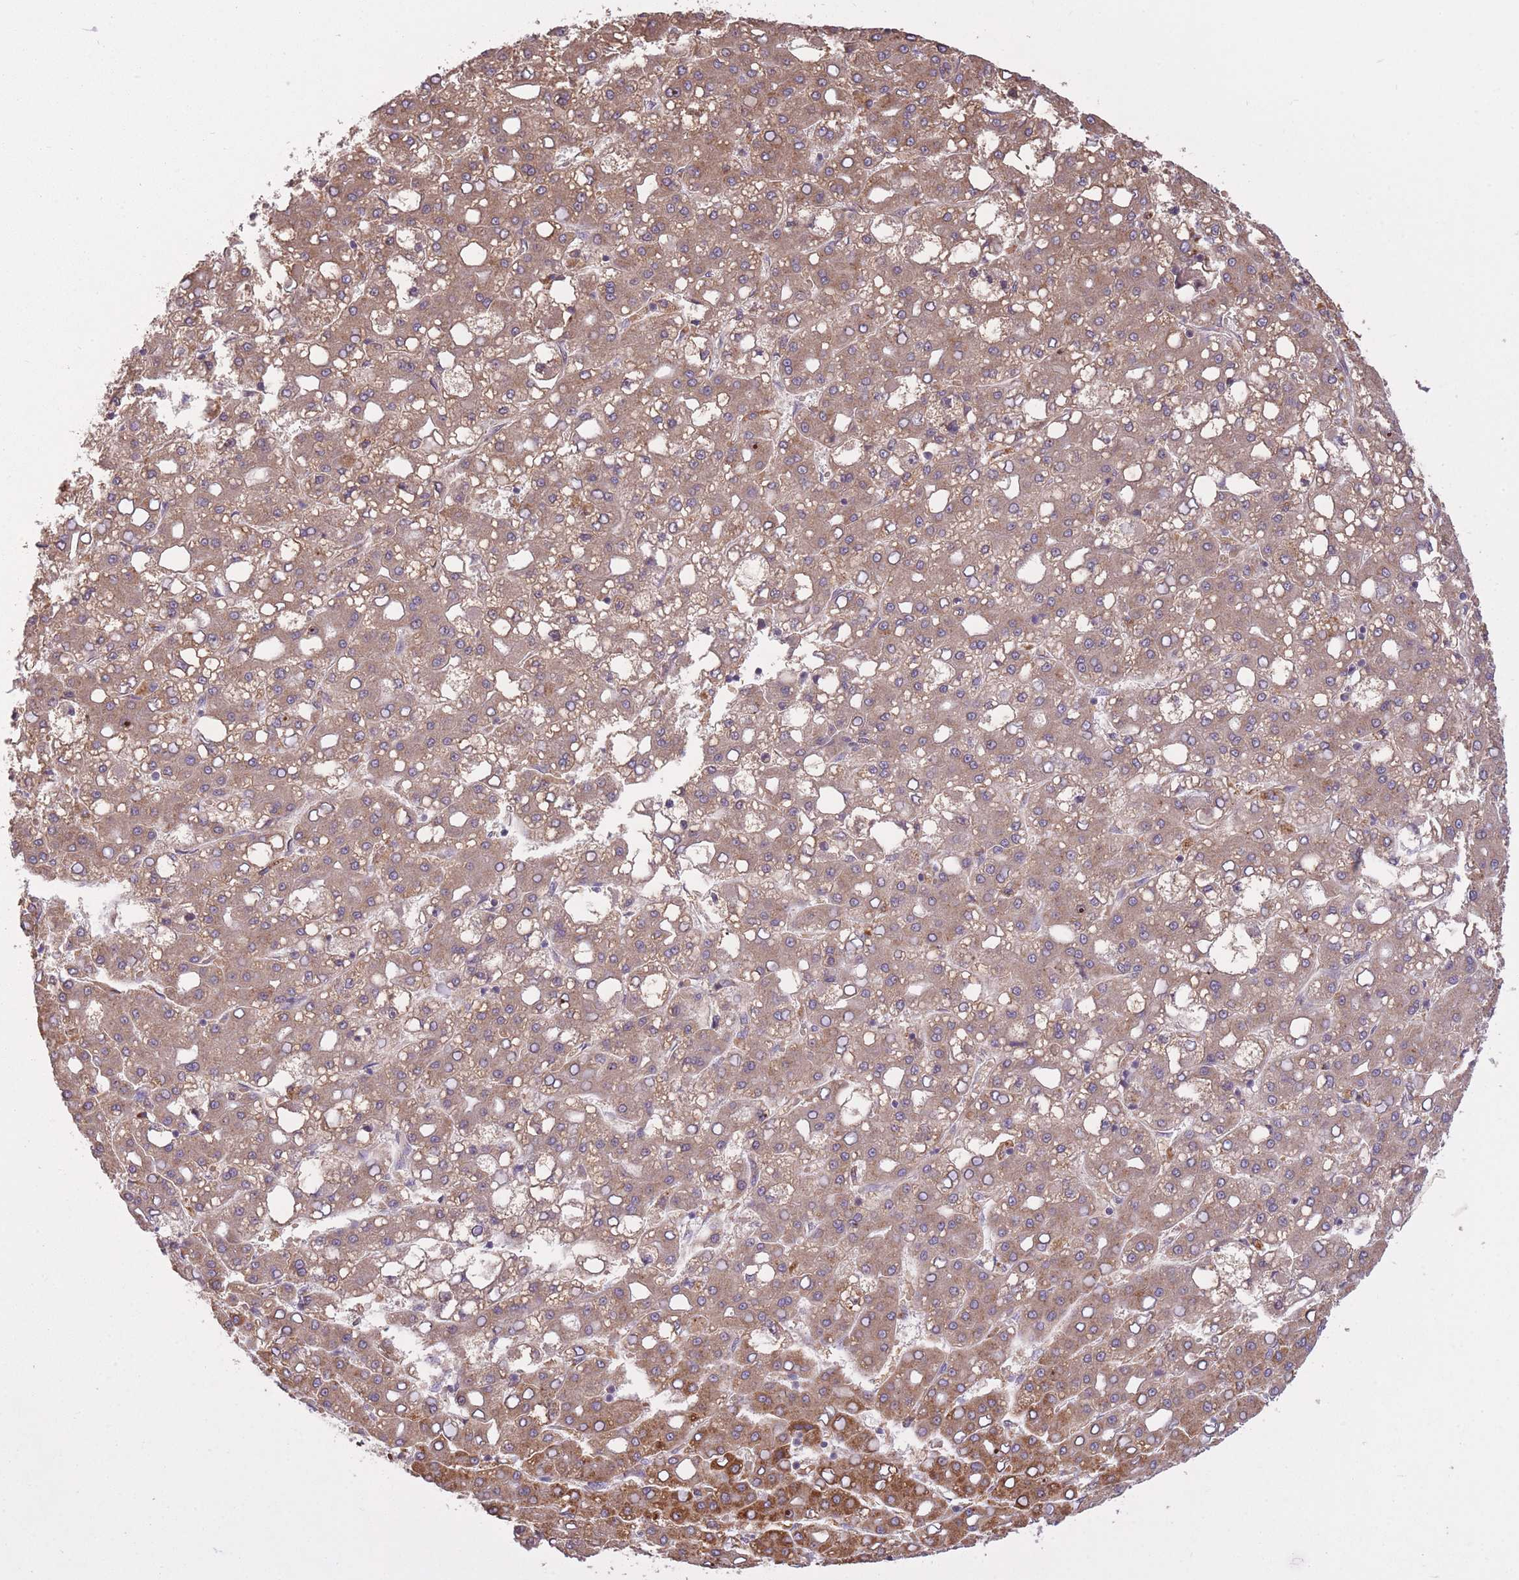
{"staining": {"intensity": "moderate", "quantity": ">75%", "location": "cytoplasmic/membranous"}, "tissue": "liver cancer", "cell_type": "Tumor cells", "image_type": "cancer", "snomed": [{"axis": "morphology", "description": "Carcinoma, Hepatocellular, NOS"}, {"axis": "topography", "description": "Liver"}], "caption": "Immunohistochemical staining of human liver hepatocellular carcinoma demonstrates medium levels of moderate cytoplasmic/membranous staining in approximately >75% of tumor cells.", "gene": "POLR3F", "patient": {"sex": "male", "age": 65}}